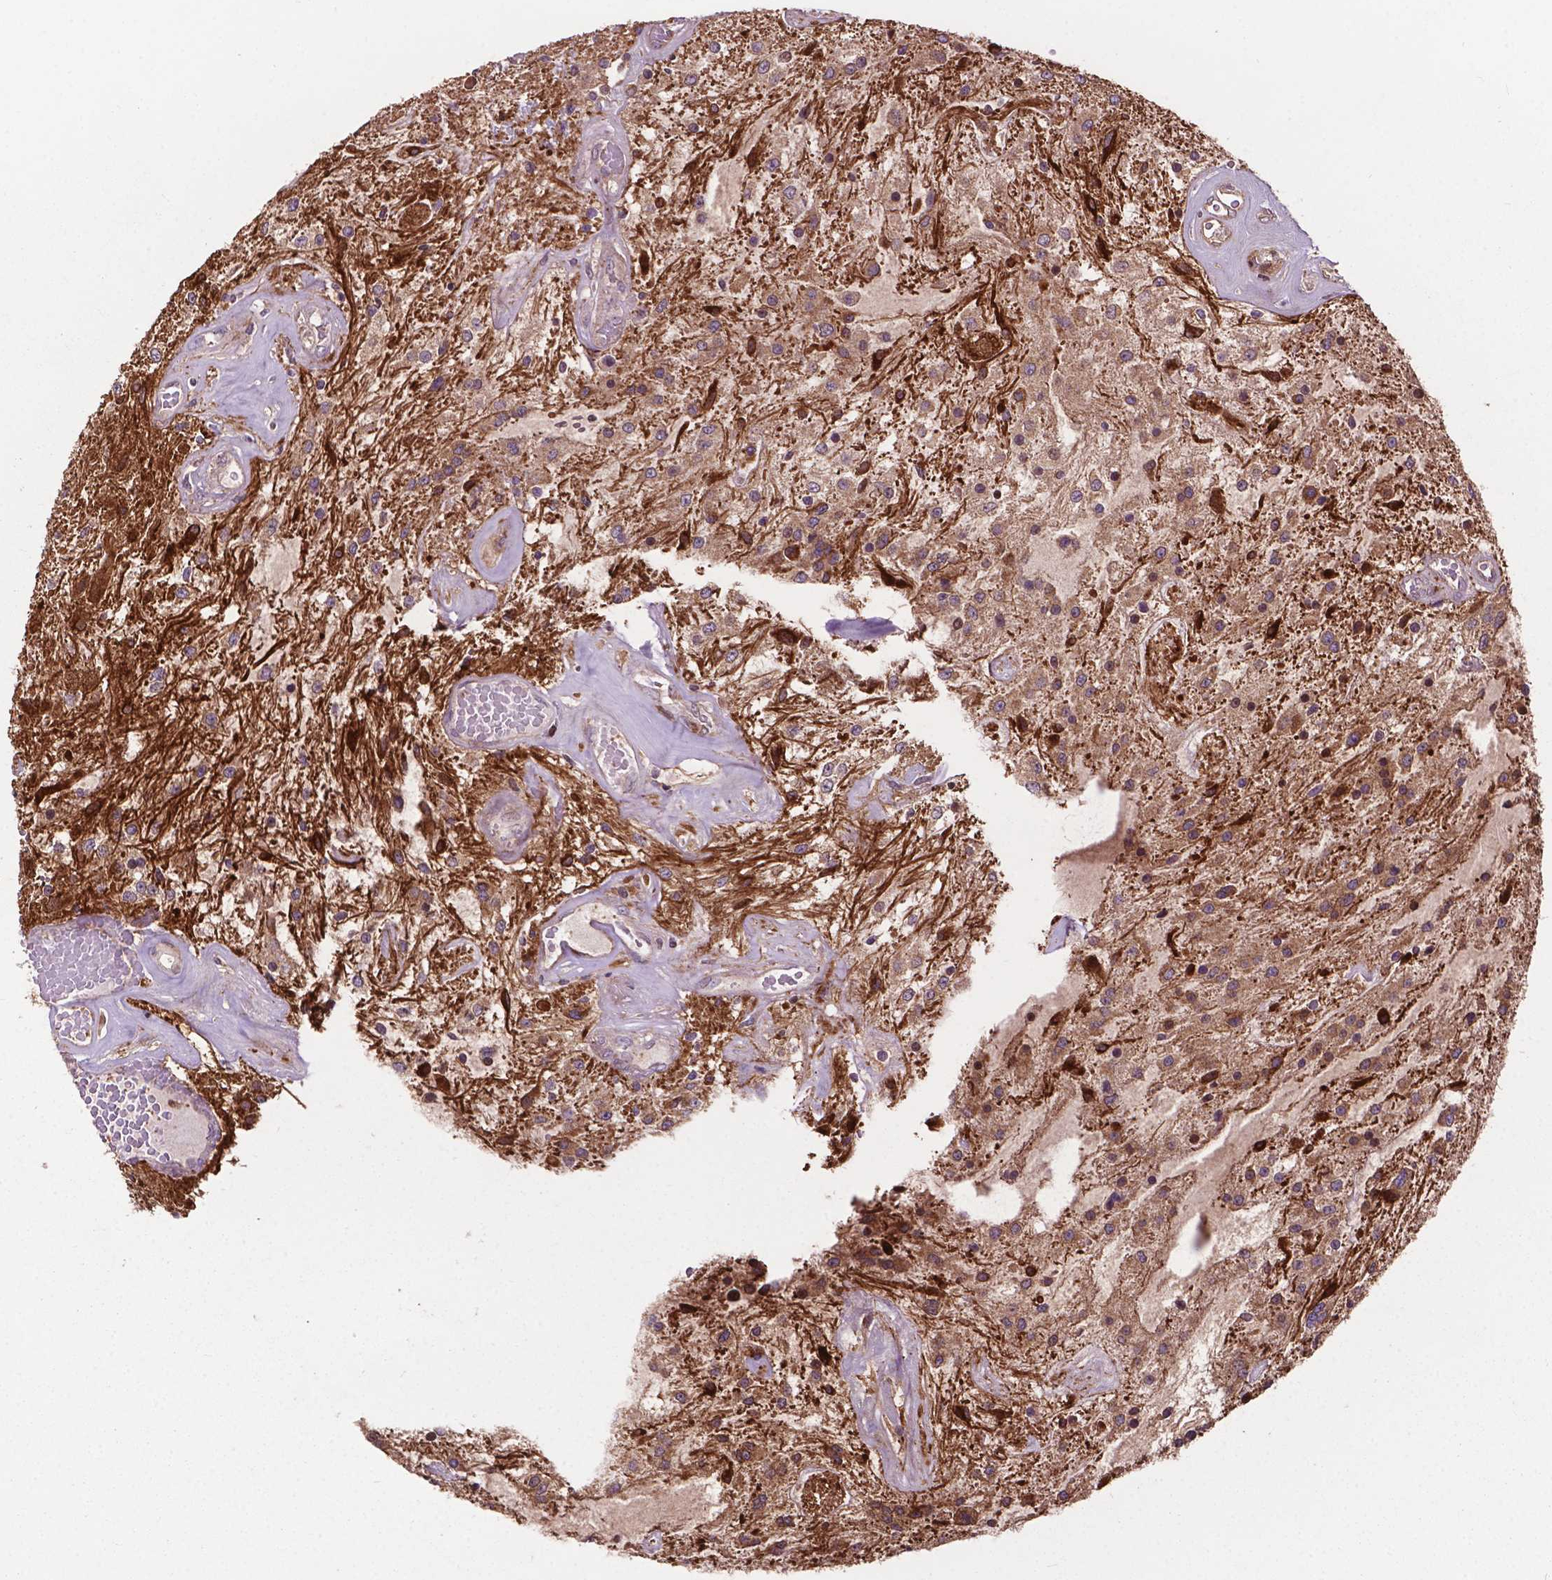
{"staining": {"intensity": "weak", "quantity": "<25%", "location": "cytoplasmic/membranous"}, "tissue": "glioma", "cell_type": "Tumor cells", "image_type": "cancer", "snomed": [{"axis": "morphology", "description": "Glioma, malignant, Low grade"}, {"axis": "topography", "description": "Cerebellum"}], "caption": "This is an IHC histopathology image of malignant low-grade glioma. There is no staining in tumor cells.", "gene": "SMAD3", "patient": {"sex": "female", "age": 14}}